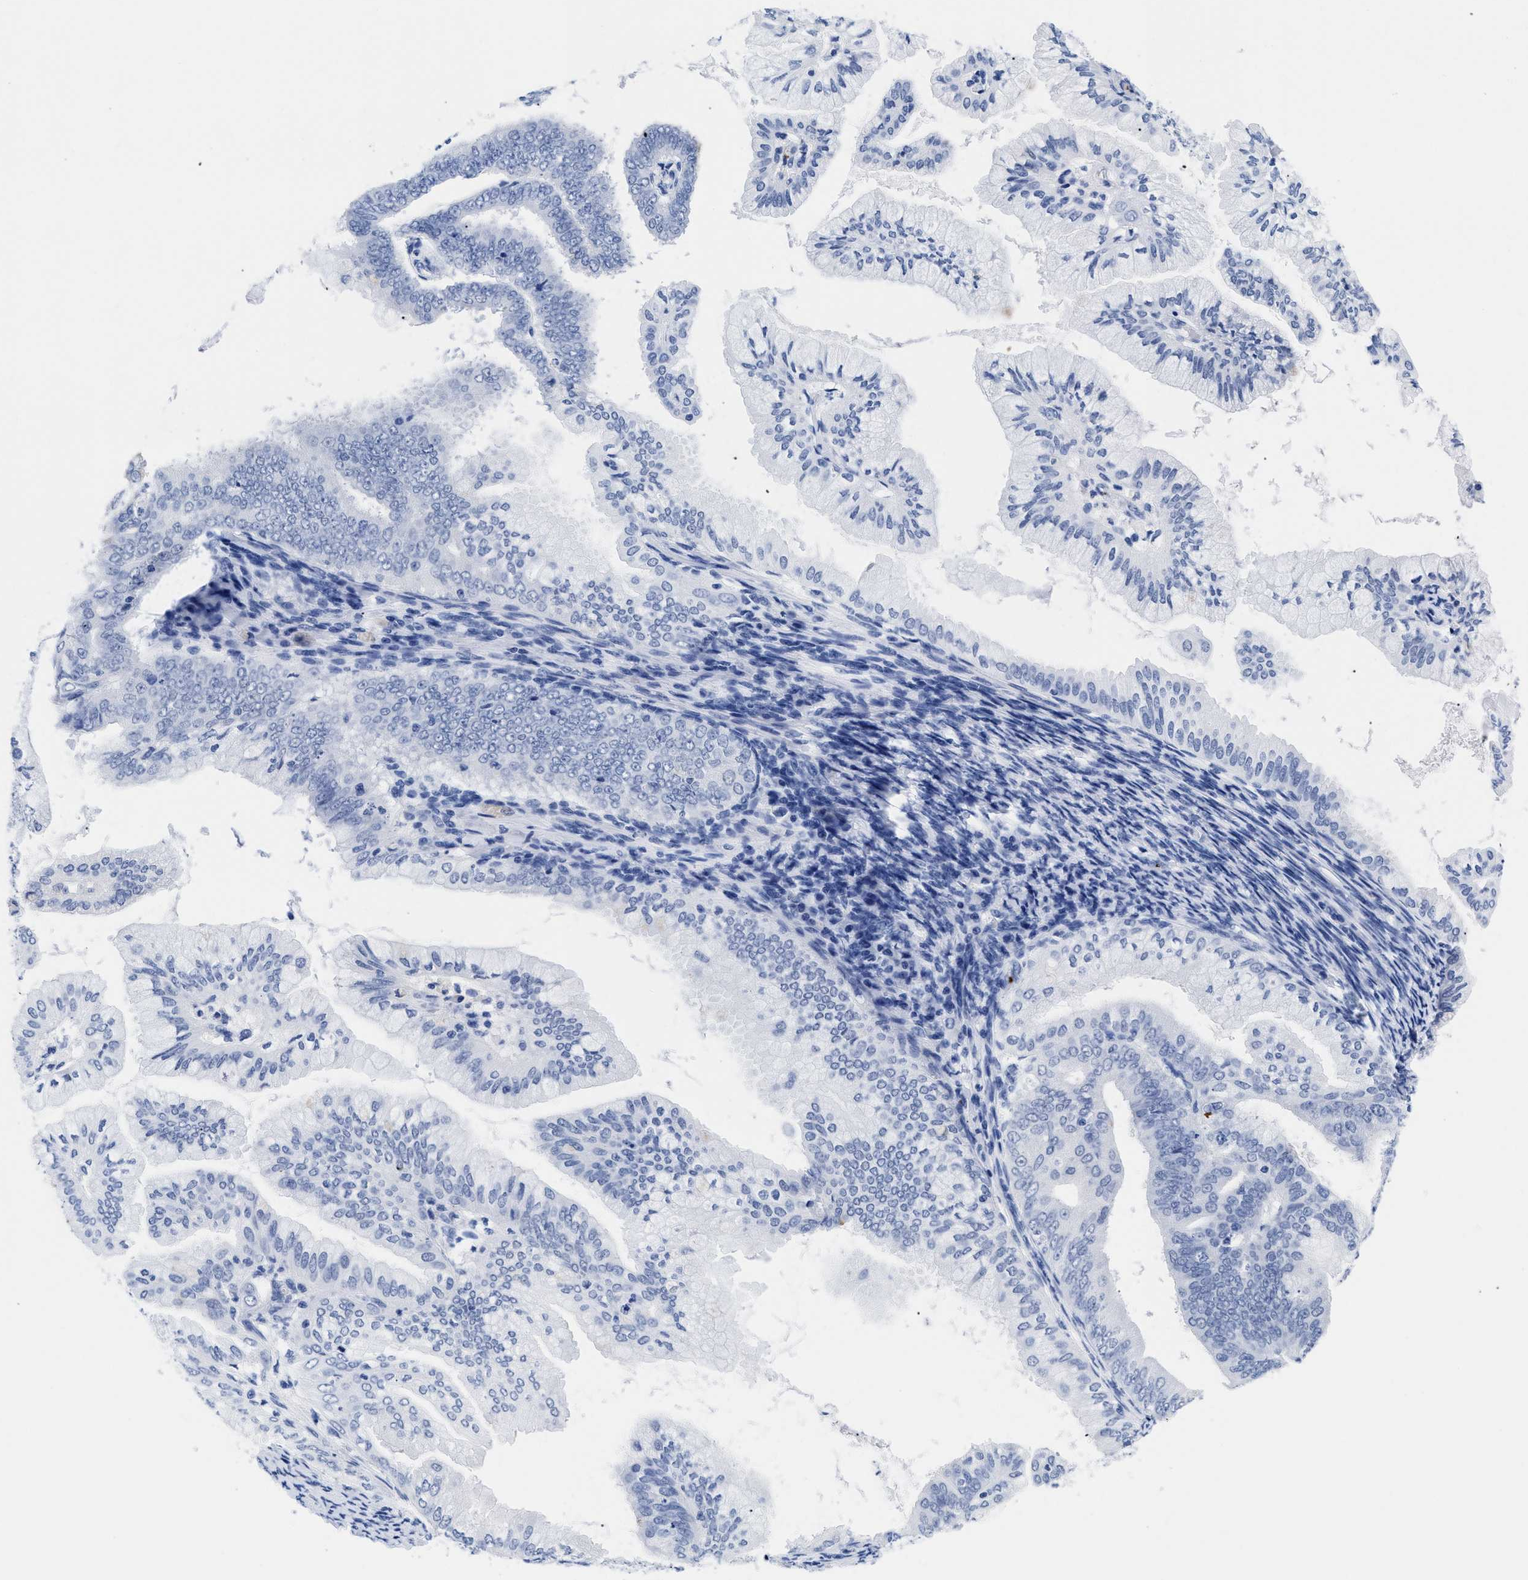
{"staining": {"intensity": "negative", "quantity": "none", "location": "none"}, "tissue": "endometrial cancer", "cell_type": "Tumor cells", "image_type": "cancer", "snomed": [{"axis": "morphology", "description": "Adenocarcinoma, NOS"}, {"axis": "topography", "description": "Endometrium"}], "caption": "High magnification brightfield microscopy of endometrial cancer (adenocarcinoma) stained with DAB (3,3'-diaminobenzidine) (brown) and counterstained with hematoxylin (blue): tumor cells show no significant expression.", "gene": "TREML1", "patient": {"sex": "female", "age": 63}}